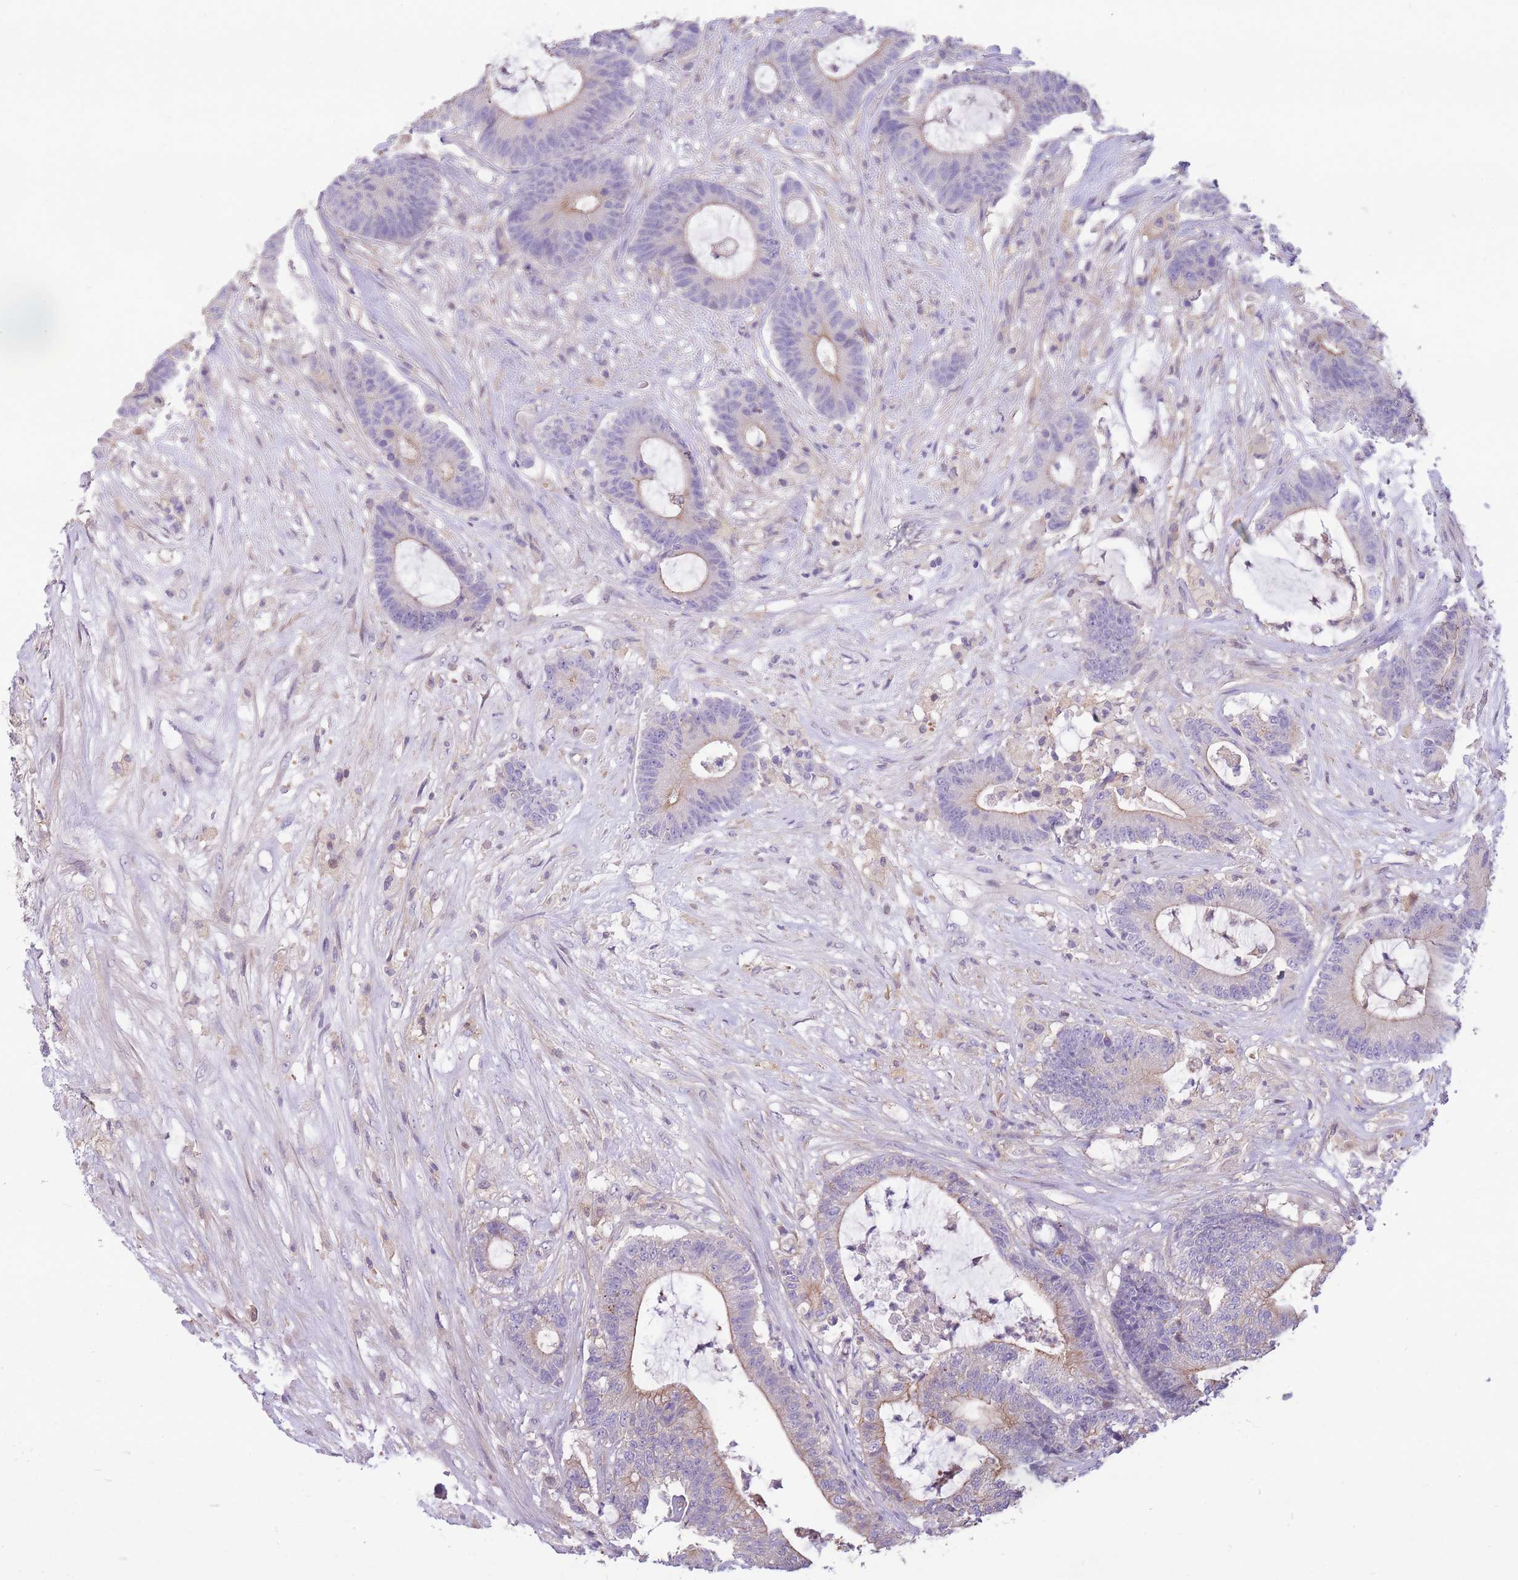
{"staining": {"intensity": "moderate", "quantity": "25%-75%", "location": "cytoplasmic/membranous"}, "tissue": "colorectal cancer", "cell_type": "Tumor cells", "image_type": "cancer", "snomed": [{"axis": "morphology", "description": "Adenocarcinoma, NOS"}, {"axis": "topography", "description": "Colon"}], "caption": "Immunohistochemistry (IHC) micrograph of neoplastic tissue: colorectal cancer (adenocarcinoma) stained using IHC shows medium levels of moderate protein expression localized specifically in the cytoplasmic/membranous of tumor cells, appearing as a cytoplasmic/membranous brown color.", "gene": "OR5T1", "patient": {"sex": "female", "age": 84}}